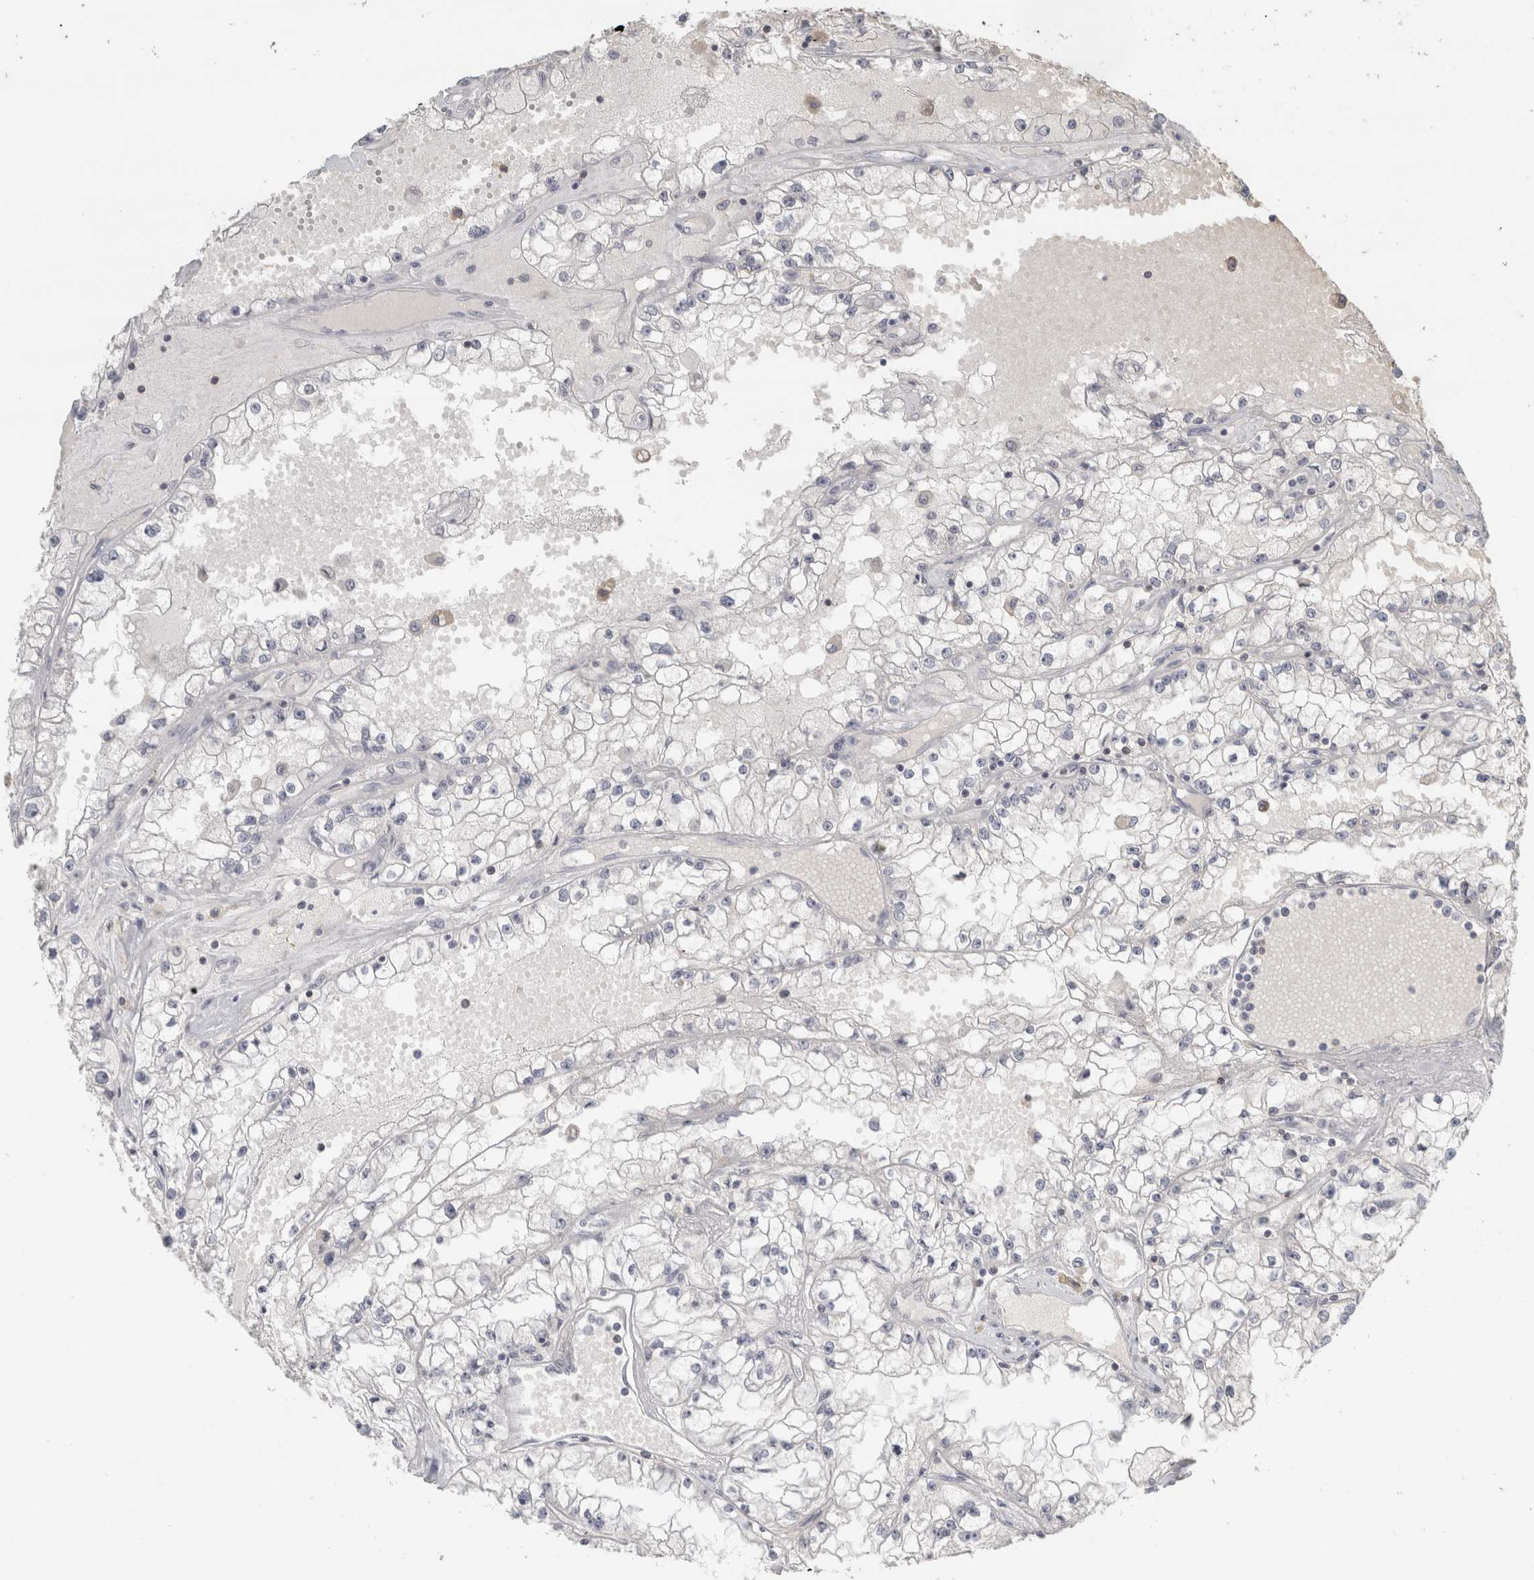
{"staining": {"intensity": "negative", "quantity": "none", "location": "none"}, "tissue": "renal cancer", "cell_type": "Tumor cells", "image_type": "cancer", "snomed": [{"axis": "morphology", "description": "Adenocarcinoma, NOS"}, {"axis": "topography", "description": "Kidney"}], "caption": "Tumor cells show no significant positivity in adenocarcinoma (renal).", "gene": "TRAT1", "patient": {"sex": "male", "age": 56}}